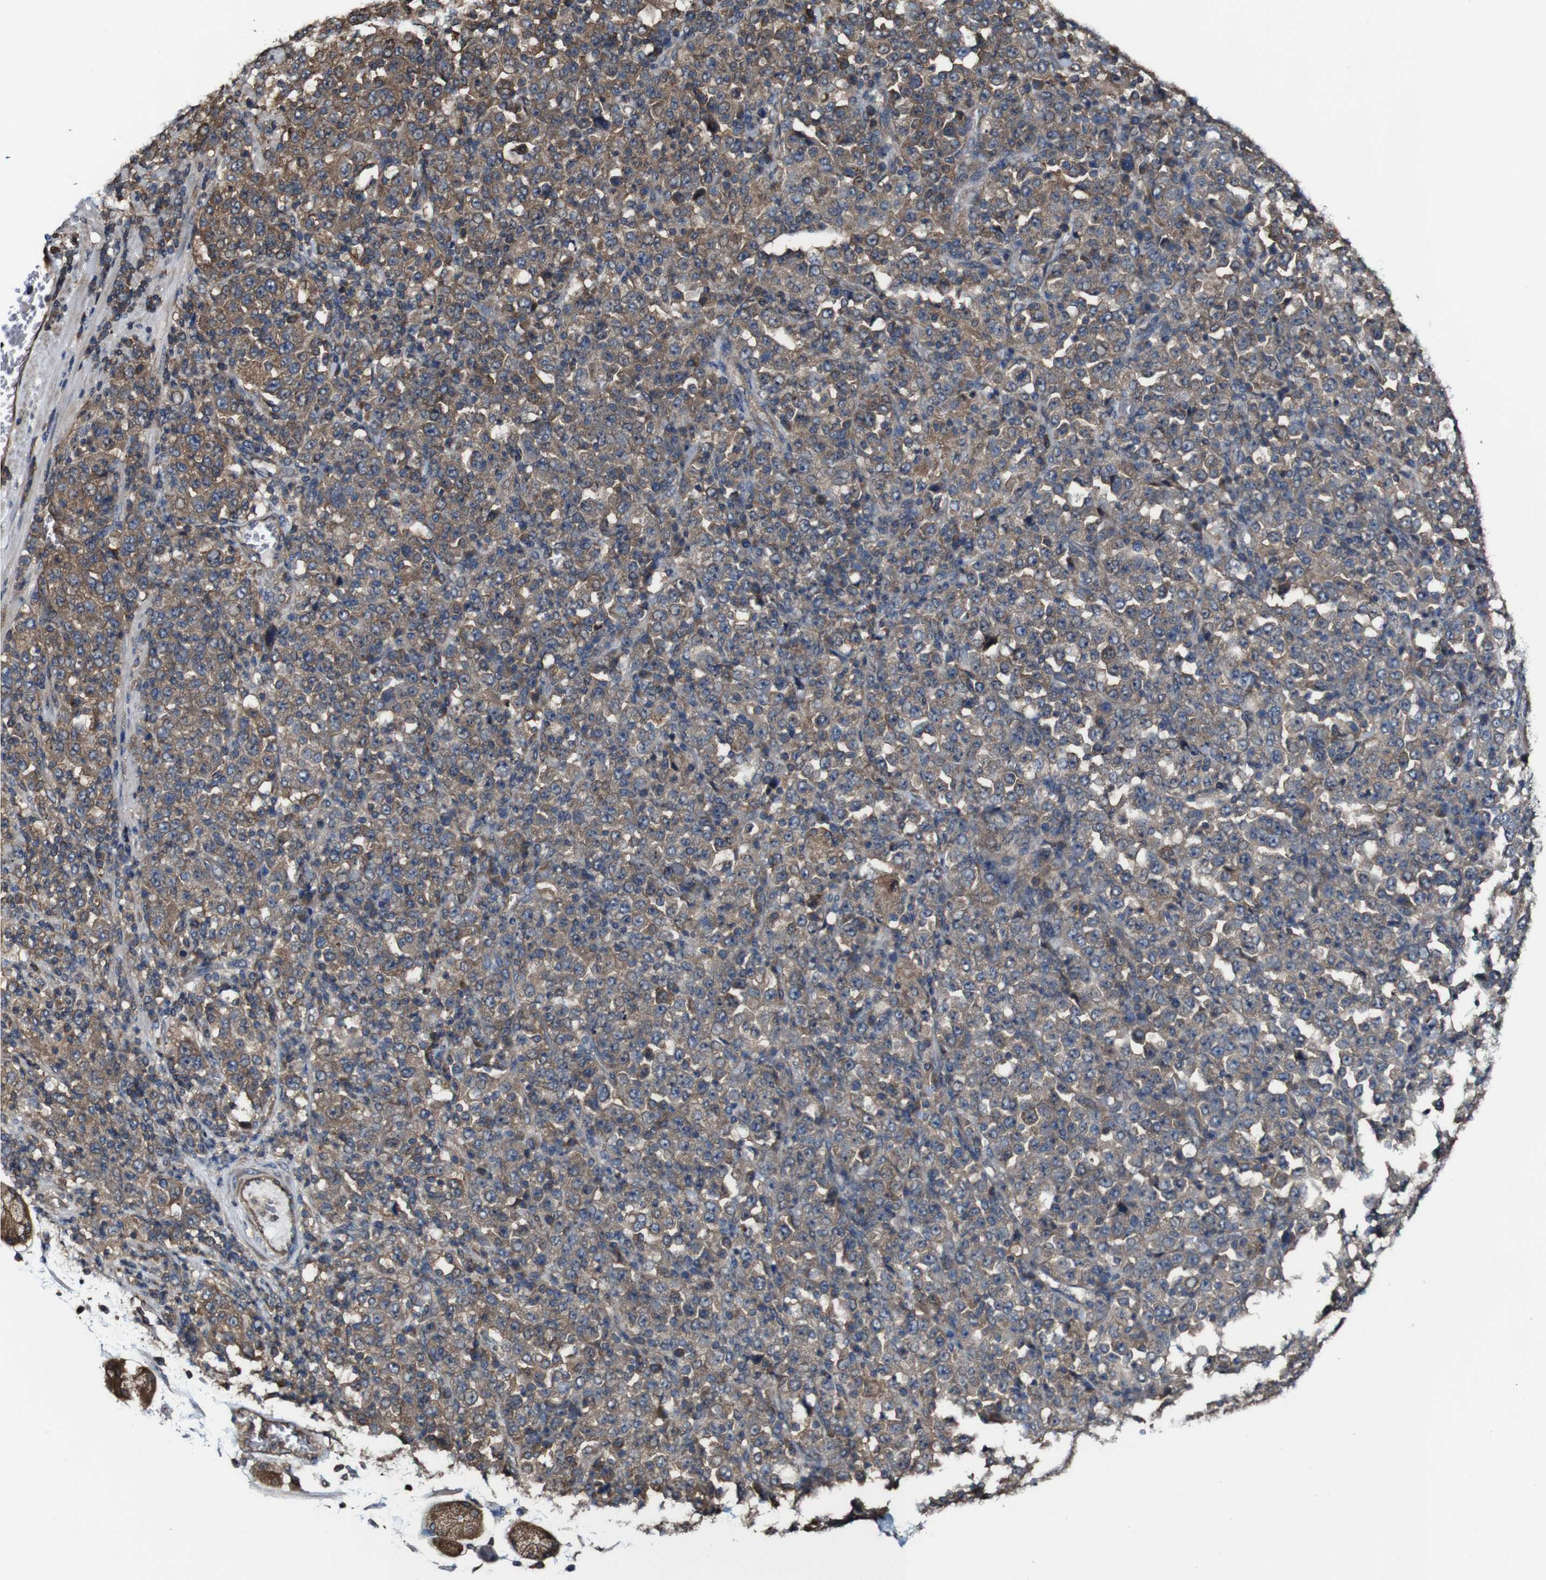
{"staining": {"intensity": "moderate", "quantity": ">75%", "location": "cytoplasmic/membranous"}, "tissue": "stomach cancer", "cell_type": "Tumor cells", "image_type": "cancer", "snomed": [{"axis": "morphology", "description": "Normal tissue, NOS"}, {"axis": "morphology", "description": "Adenocarcinoma, NOS"}, {"axis": "topography", "description": "Stomach, upper"}, {"axis": "topography", "description": "Stomach"}], "caption": "Tumor cells display moderate cytoplasmic/membranous expression in about >75% of cells in stomach cancer. (DAB (3,3'-diaminobenzidine) = brown stain, brightfield microscopy at high magnification).", "gene": "PTPRR", "patient": {"sex": "male", "age": 59}}